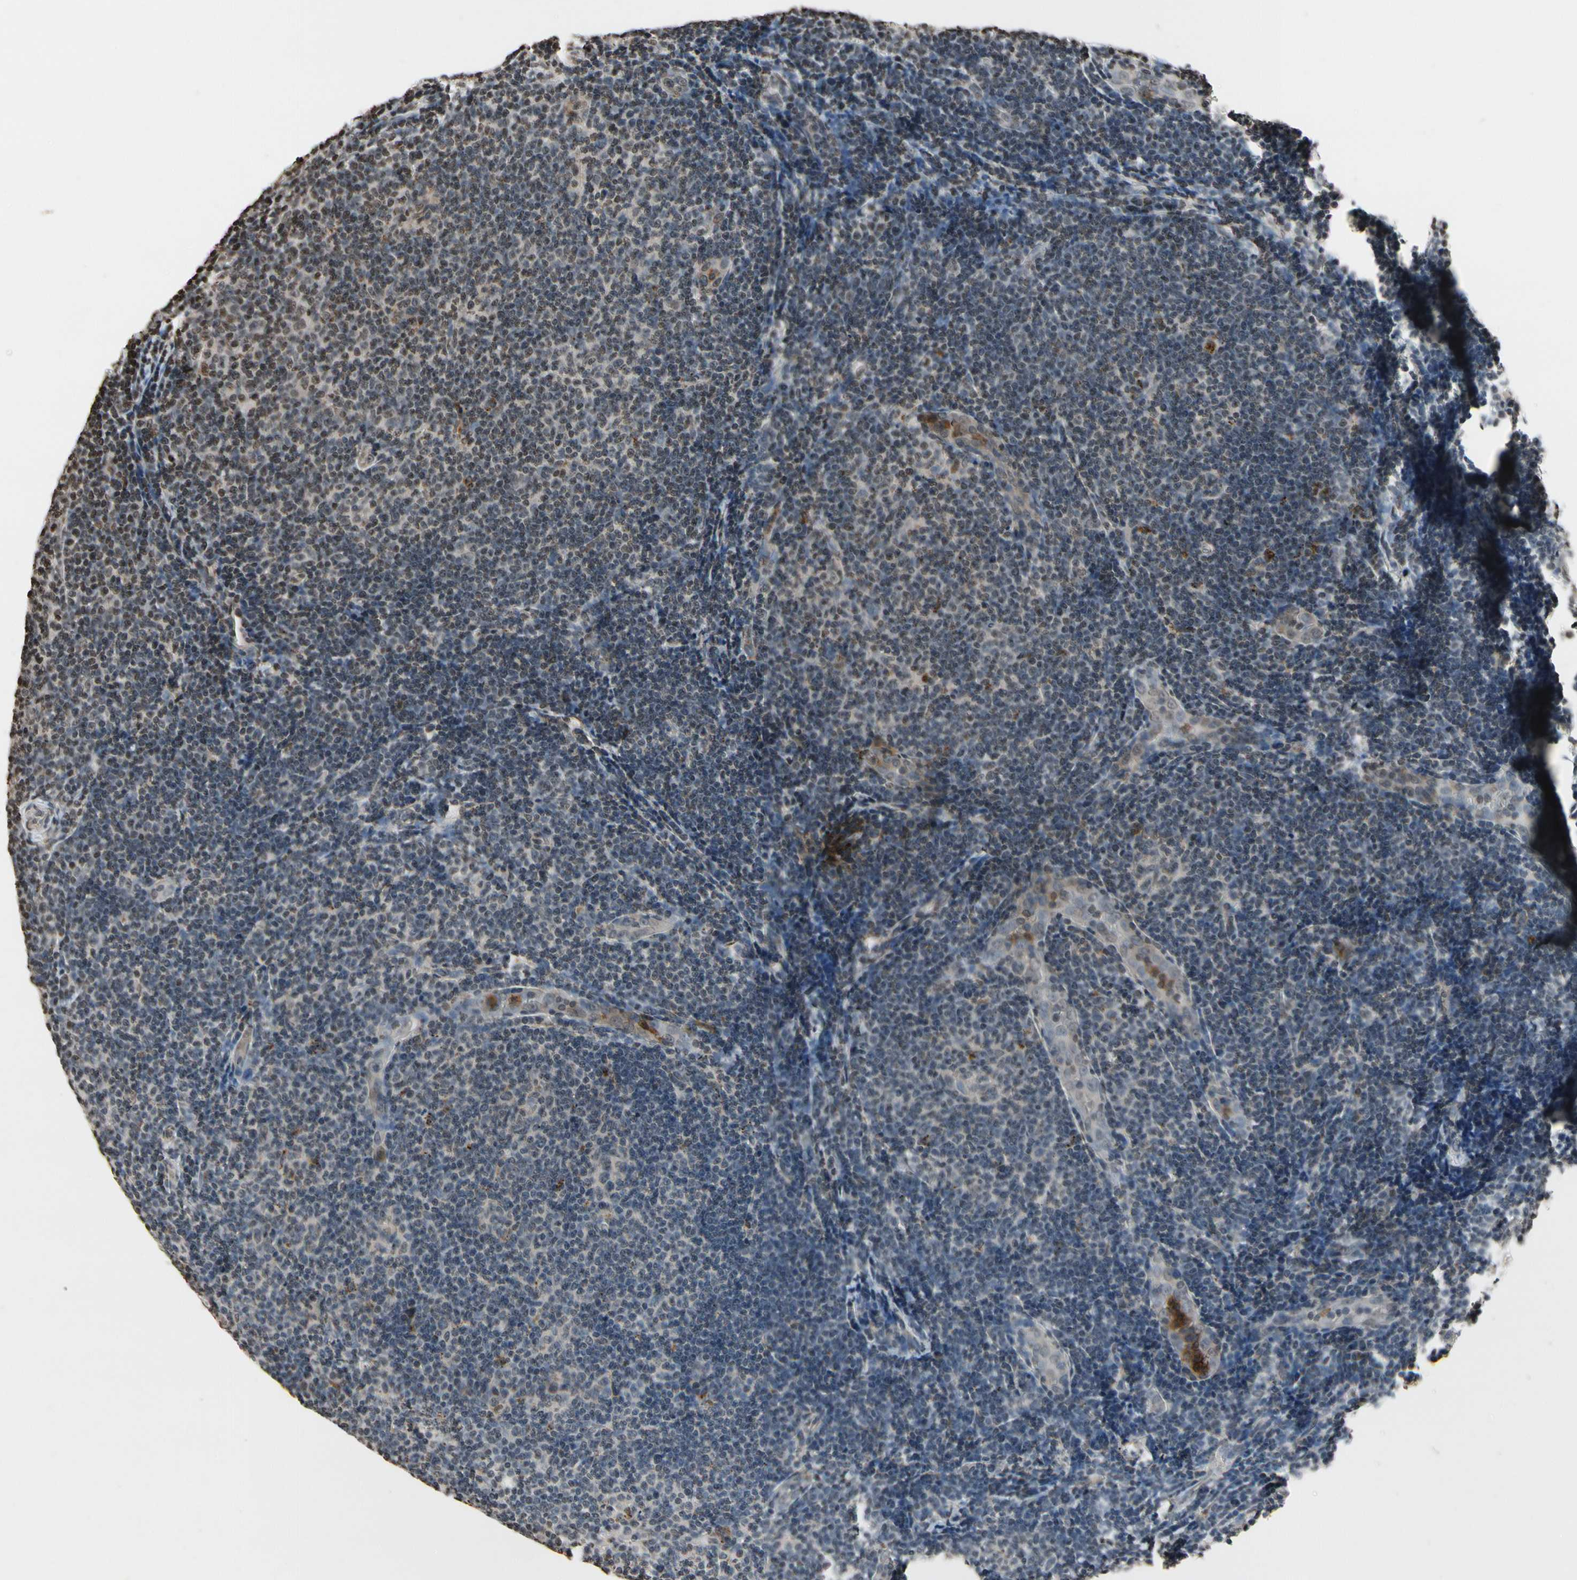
{"staining": {"intensity": "negative", "quantity": "none", "location": "none"}, "tissue": "lymphoma", "cell_type": "Tumor cells", "image_type": "cancer", "snomed": [{"axis": "morphology", "description": "Malignant lymphoma, non-Hodgkin's type, Low grade"}, {"axis": "topography", "description": "Lymph node"}], "caption": "The micrograph demonstrates no significant positivity in tumor cells of lymphoma.", "gene": "HIPK2", "patient": {"sex": "male", "age": 83}}